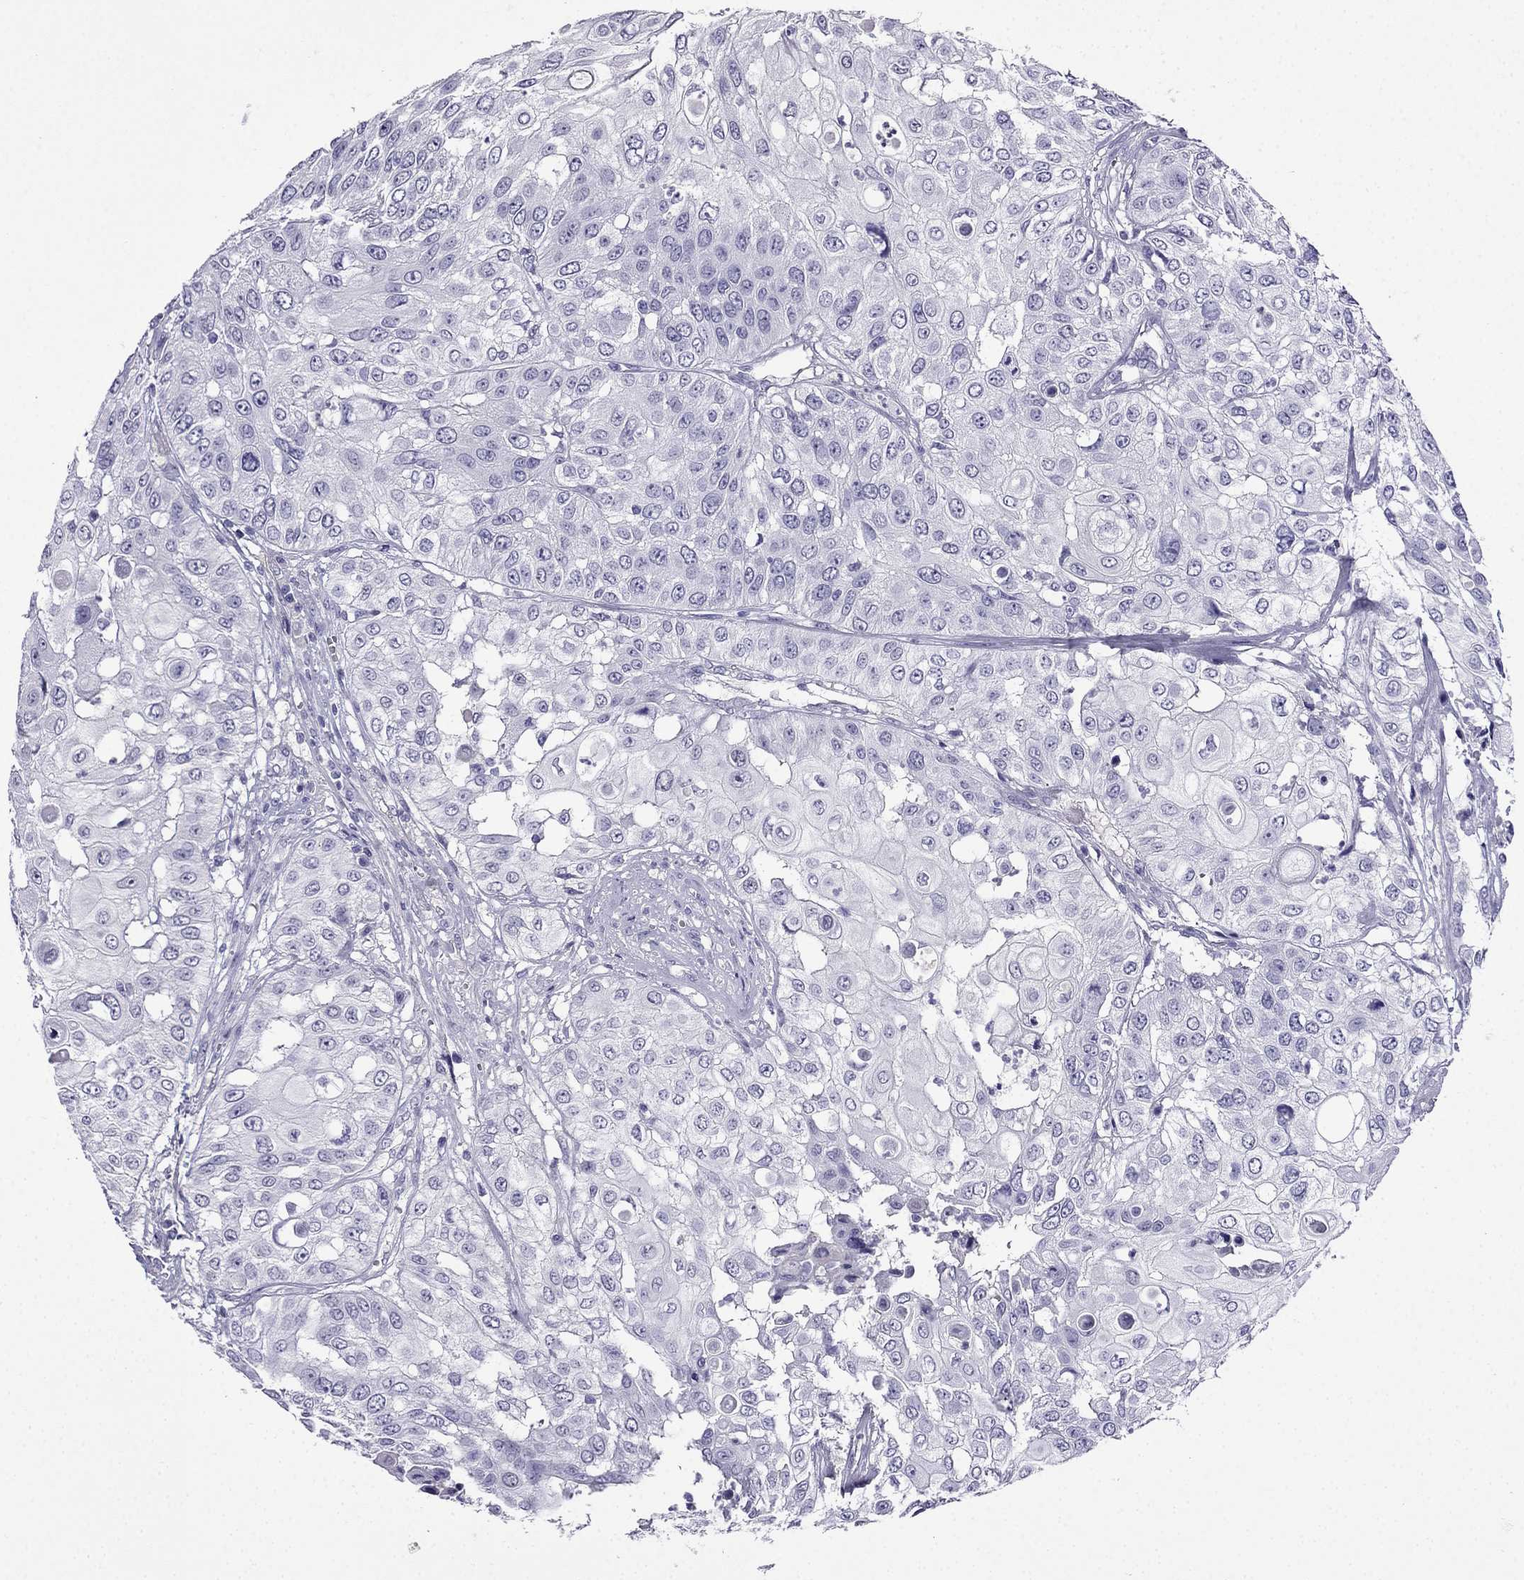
{"staining": {"intensity": "negative", "quantity": "none", "location": "none"}, "tissue": "urothelial cancer", "cell_type": "Tumor cells", "image_type": "cancer", "snomed": [{"axis": "morphology", "description": "Urothelial carcinoma, High grade"}, {"axis": "topography", "description": "Urinary bladder"}], "caption": "Immunohistochemistry (IHC) micrograph of urothelial cancer stained for a protein (brown), which exhibits no staining in tumor cells. (DAB (3,3'-diaminobenzidine) IHC with hematoxylin counter stain).", "gene": "CDHR4", "patient": {"sex": "female", "age": 79}}